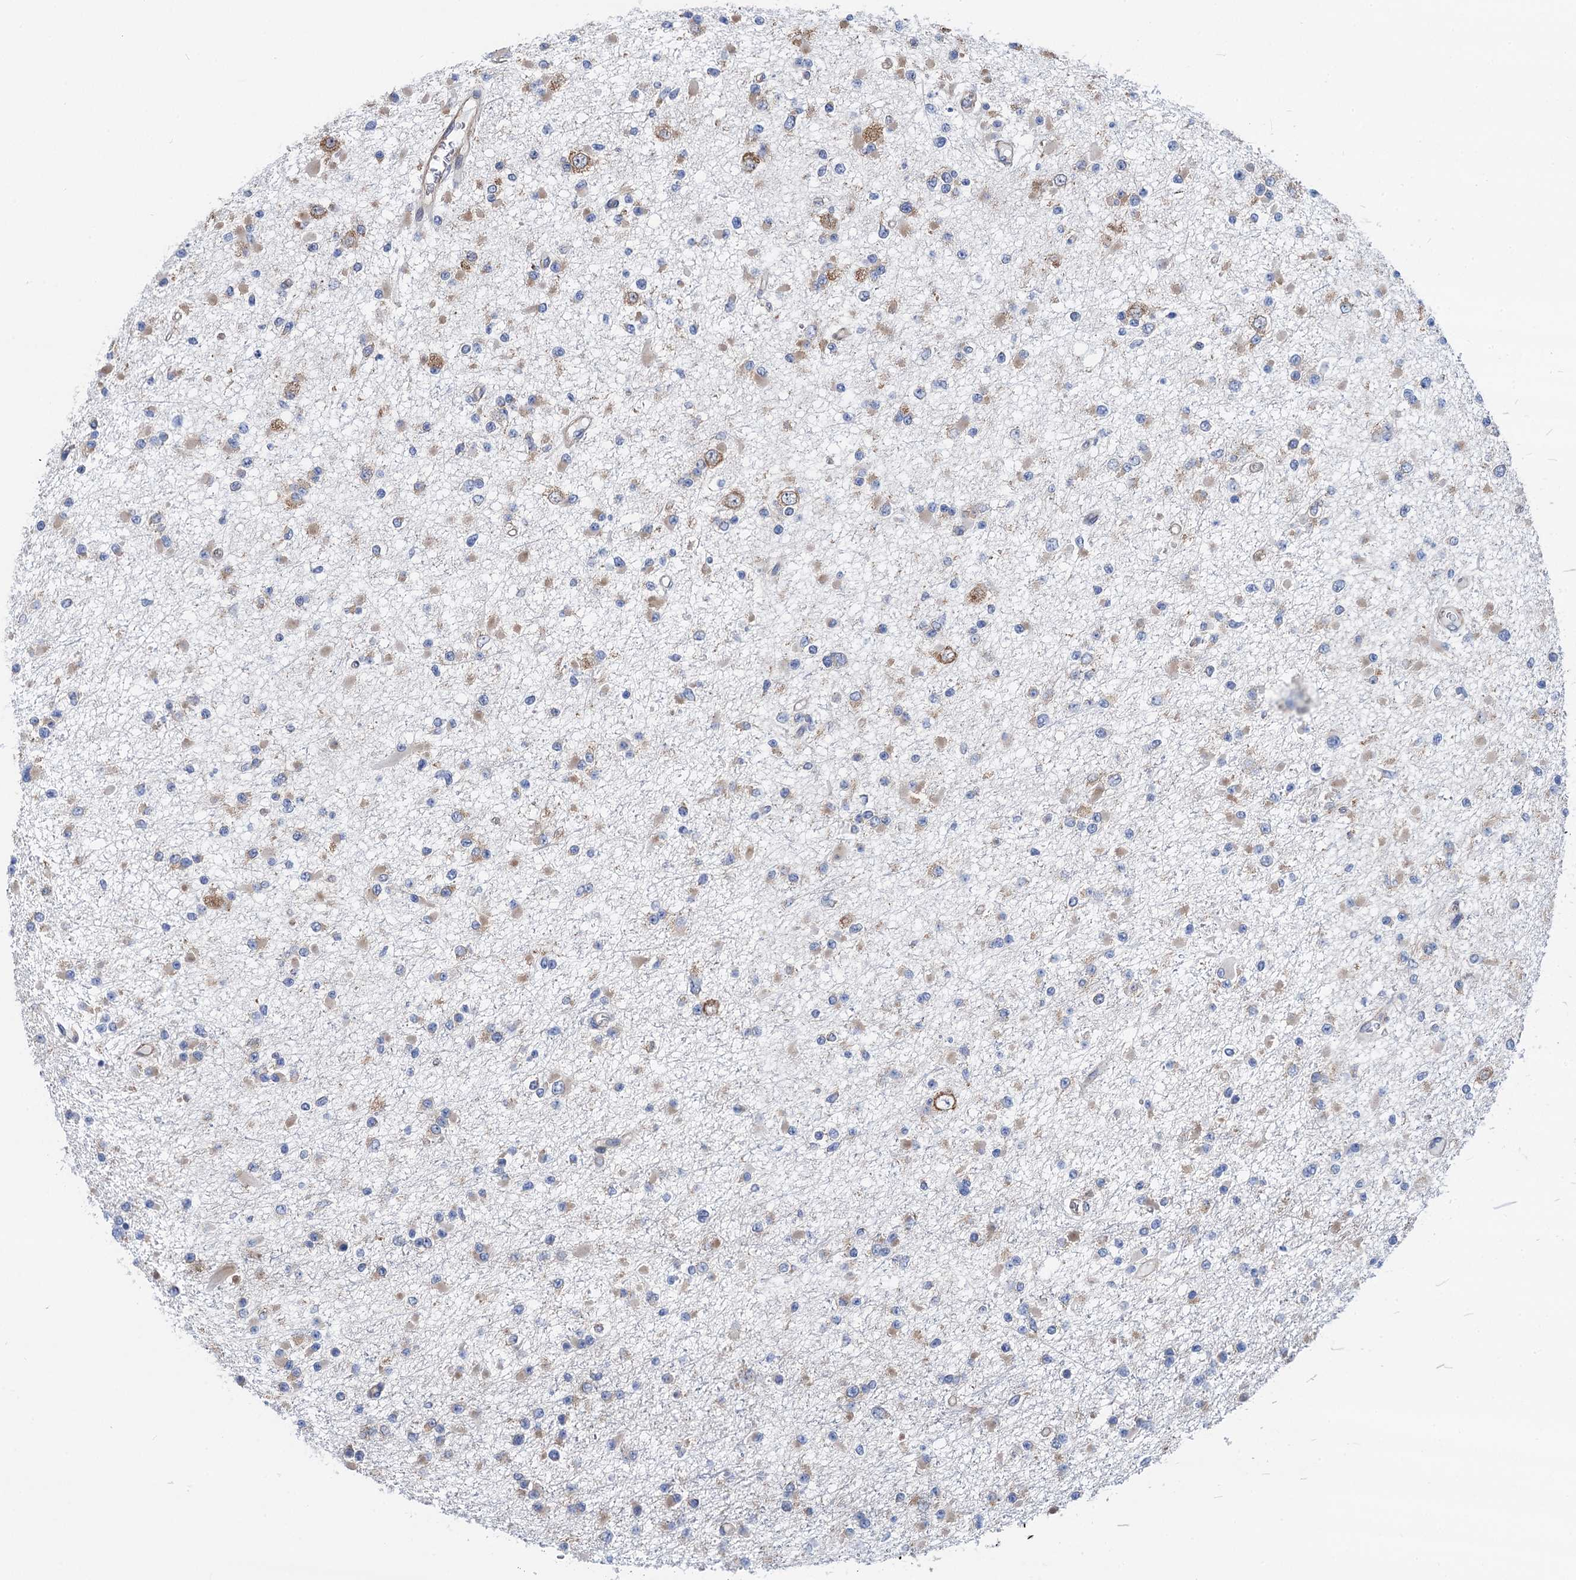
{"staining": {"intensity": "negative", "quantity": "none", "location": "none"}, "tissue": "glioma", "cell_type": "Tumor cells", "image_type": "cancer", "snomed": [{"axis": "morphology", "description": "Glioma, malignant, Low grade"}, {"axis": "topography", "description": "Brain"}], "caption": "High magnification brightfield microscopy of glioma stained with DAB (3,3'-diaminobenzidine) (brown) and counterstained with hematoxylin (blue): tumor cells show no significant positivity.", "gene": "SLC12A7", "patient": {"sex": "female", "age": 22}}